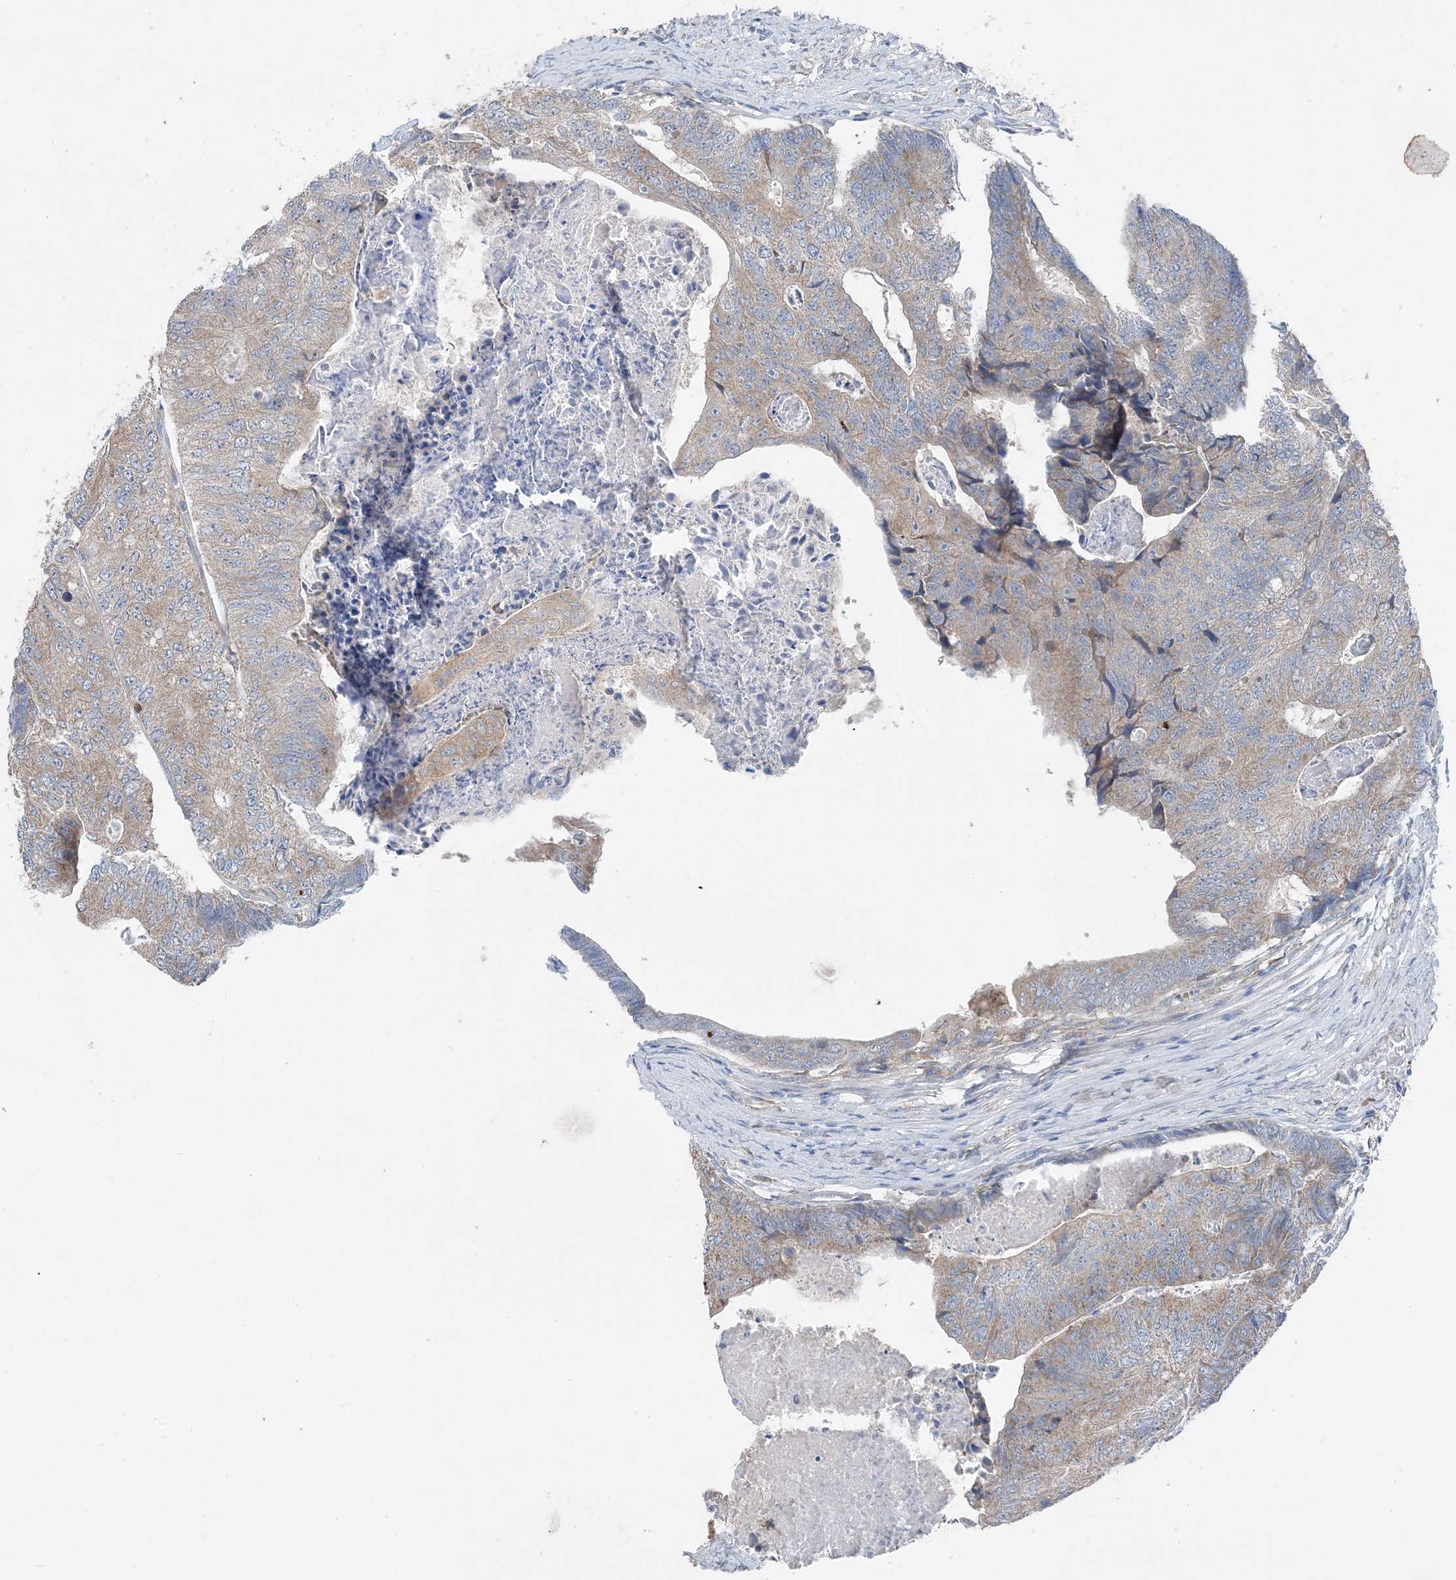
{"staining": {"intensity": "weak", "quantity": "25%-75%", "location": "cytoplasmic/membranous"}, "tissue": "colorectal cancer", "cell_type": "Tumor cells", "image_type": "cancer", "snomed": [{"axis": "morphology", "description": "Adenocarcinoma, NOS"}, {"axis": "topography", "description": "Colon"}], "caption": "Weak cytoplasmic/membranous staining for a protein is identified in approximately 25%-75% of tumor cells of colorectal cancer using IHC.", "gene": "DHX30", "patient": {"sex": "female", "age": 67}}